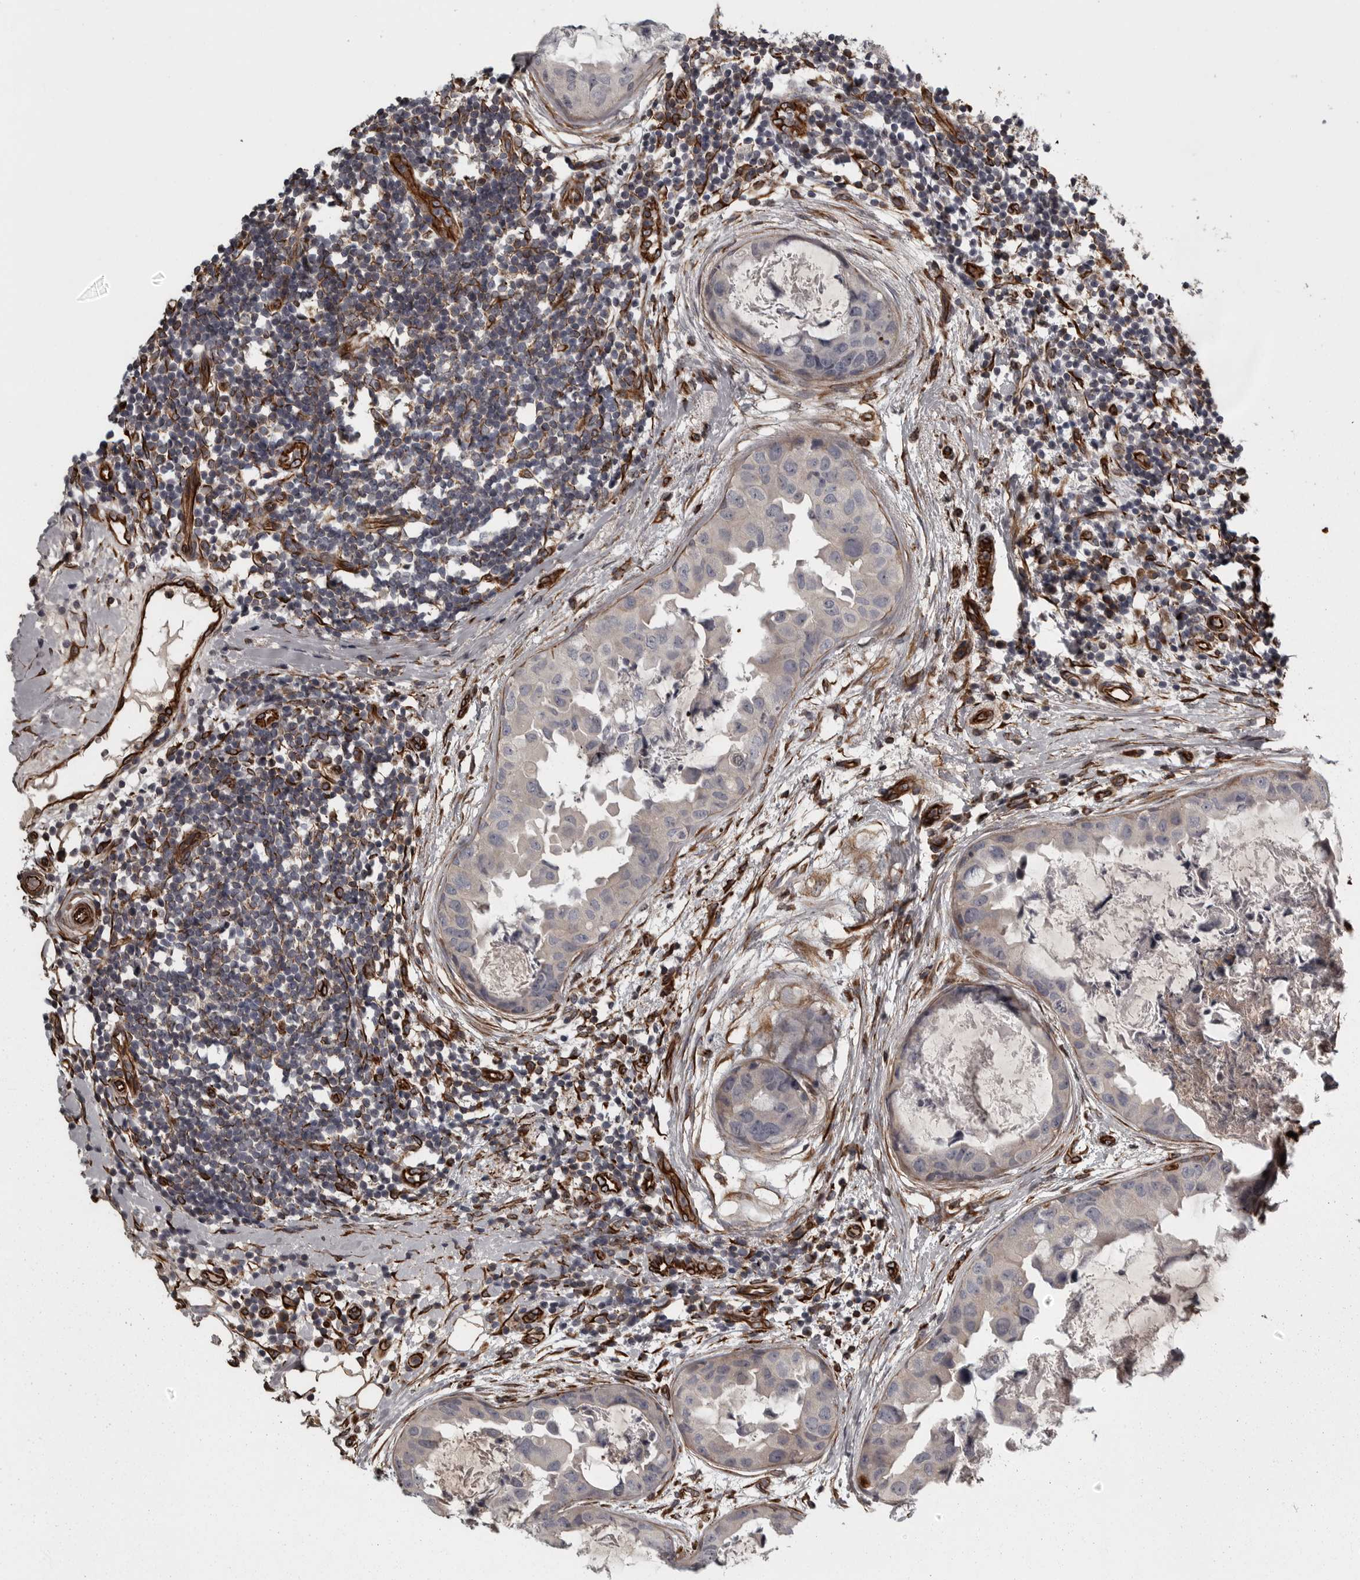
{"staining": {"intensity": "negative", "quantity": "none", "location": "none"}, "tissue": "breast cancer", "cell_type": "Tumor cells", "image_type": "cancer", "snomed": [{"axis": "morphology", "description": "Duct carcinoma"}, {"axis": "topography", "description": "Breast"}], "caption": "Tumor cells show no significant expression in breast cancer (infiltrating ductal carcinoma).", "gene": "FAAP100", "patient": {"sex": "female", "age": 40}}